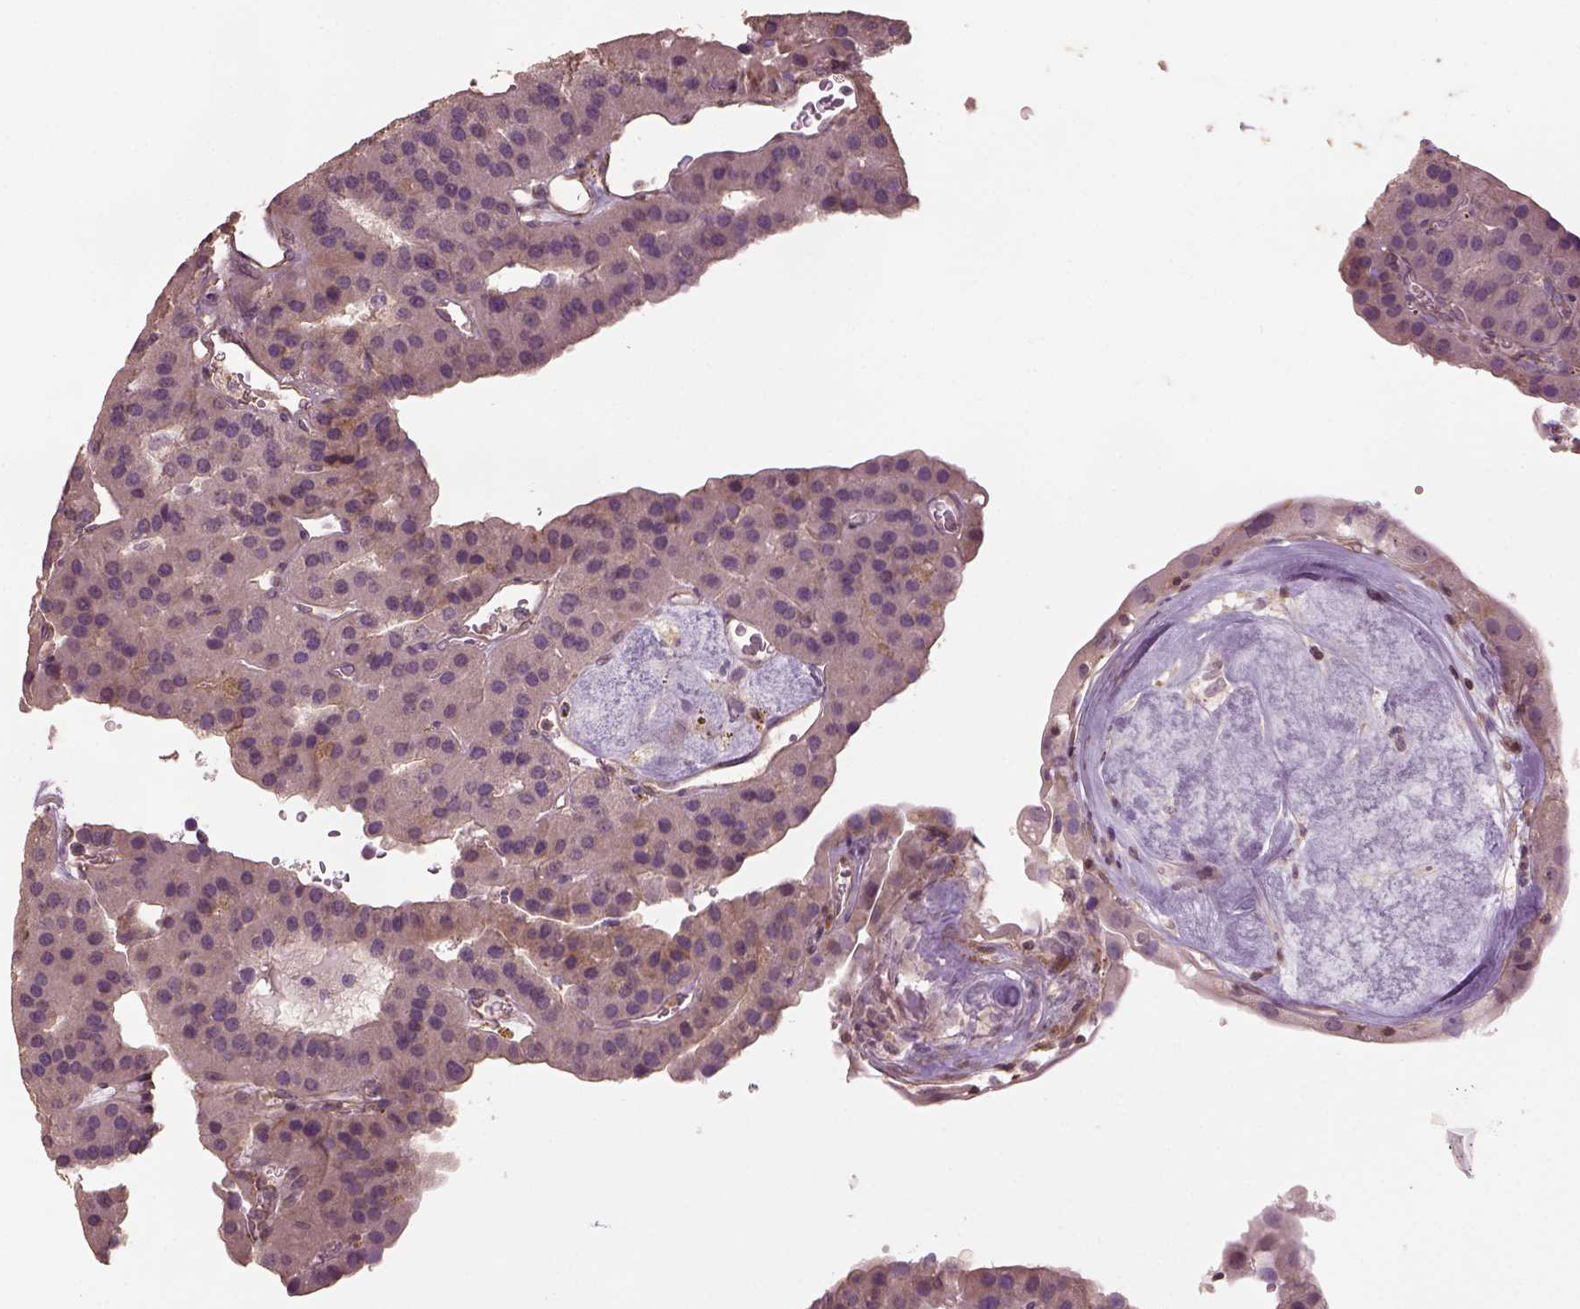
{"staining": {"intensity": "negative", "quantity": "none", "location": "none"}, "tissue": "parathyroid gland", "cell_type": "Glandular cells", "image_type": "normal", "snomed": [{"axis": "morphology", "description": "Normal tissue, NOS"}, {"axis": "morphology", "description": "Adenoma, NOS"}, {"axis": "topography", "description": "Parathyroid gland"}], "caption": "Protein analysis of normal parathyroid gland shows no significant expression in glandular cells. (DAB IHC with hematoxylin counter stain).", "gene": "LIN7A", "patient": {"sex": "female", "age": 86}}